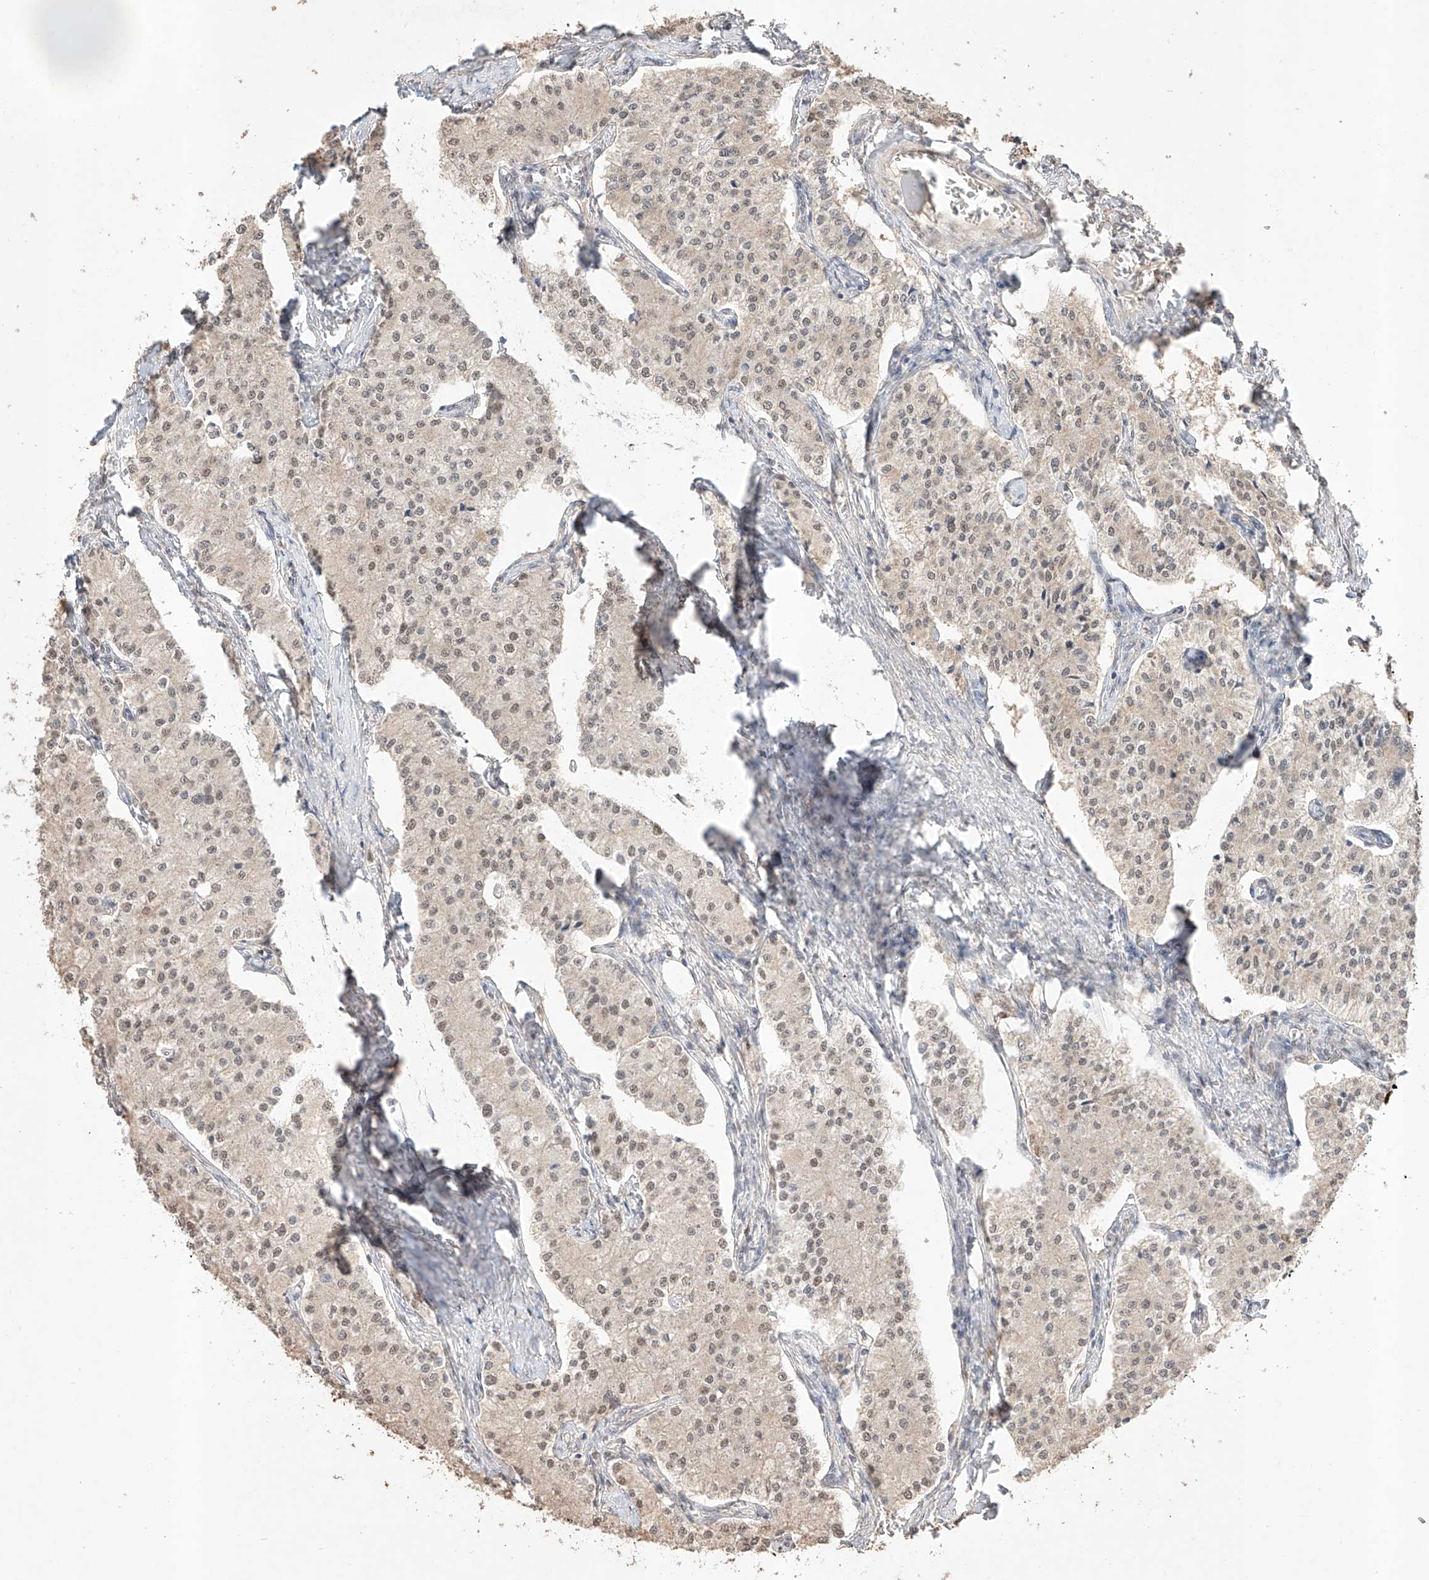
{"staining": {"intensity": "moderate", "quantity": ">75%", "location": "nuclear"}, "tissue": "carcinoid", "cell_type": "Tumor cells", "image_type": "cancer", "snomed": [{"axis": "morphology", "description": "Carcinoid, malignant, NOS"}, {"axis": "topography", "description": "Colon"}], "caption": "Carcinoid (malignant) stained with a protein marker exhibits moderate staining in tumor cells.", "gene": "APIP", "patient": {"sex": "female", "age": 52}}